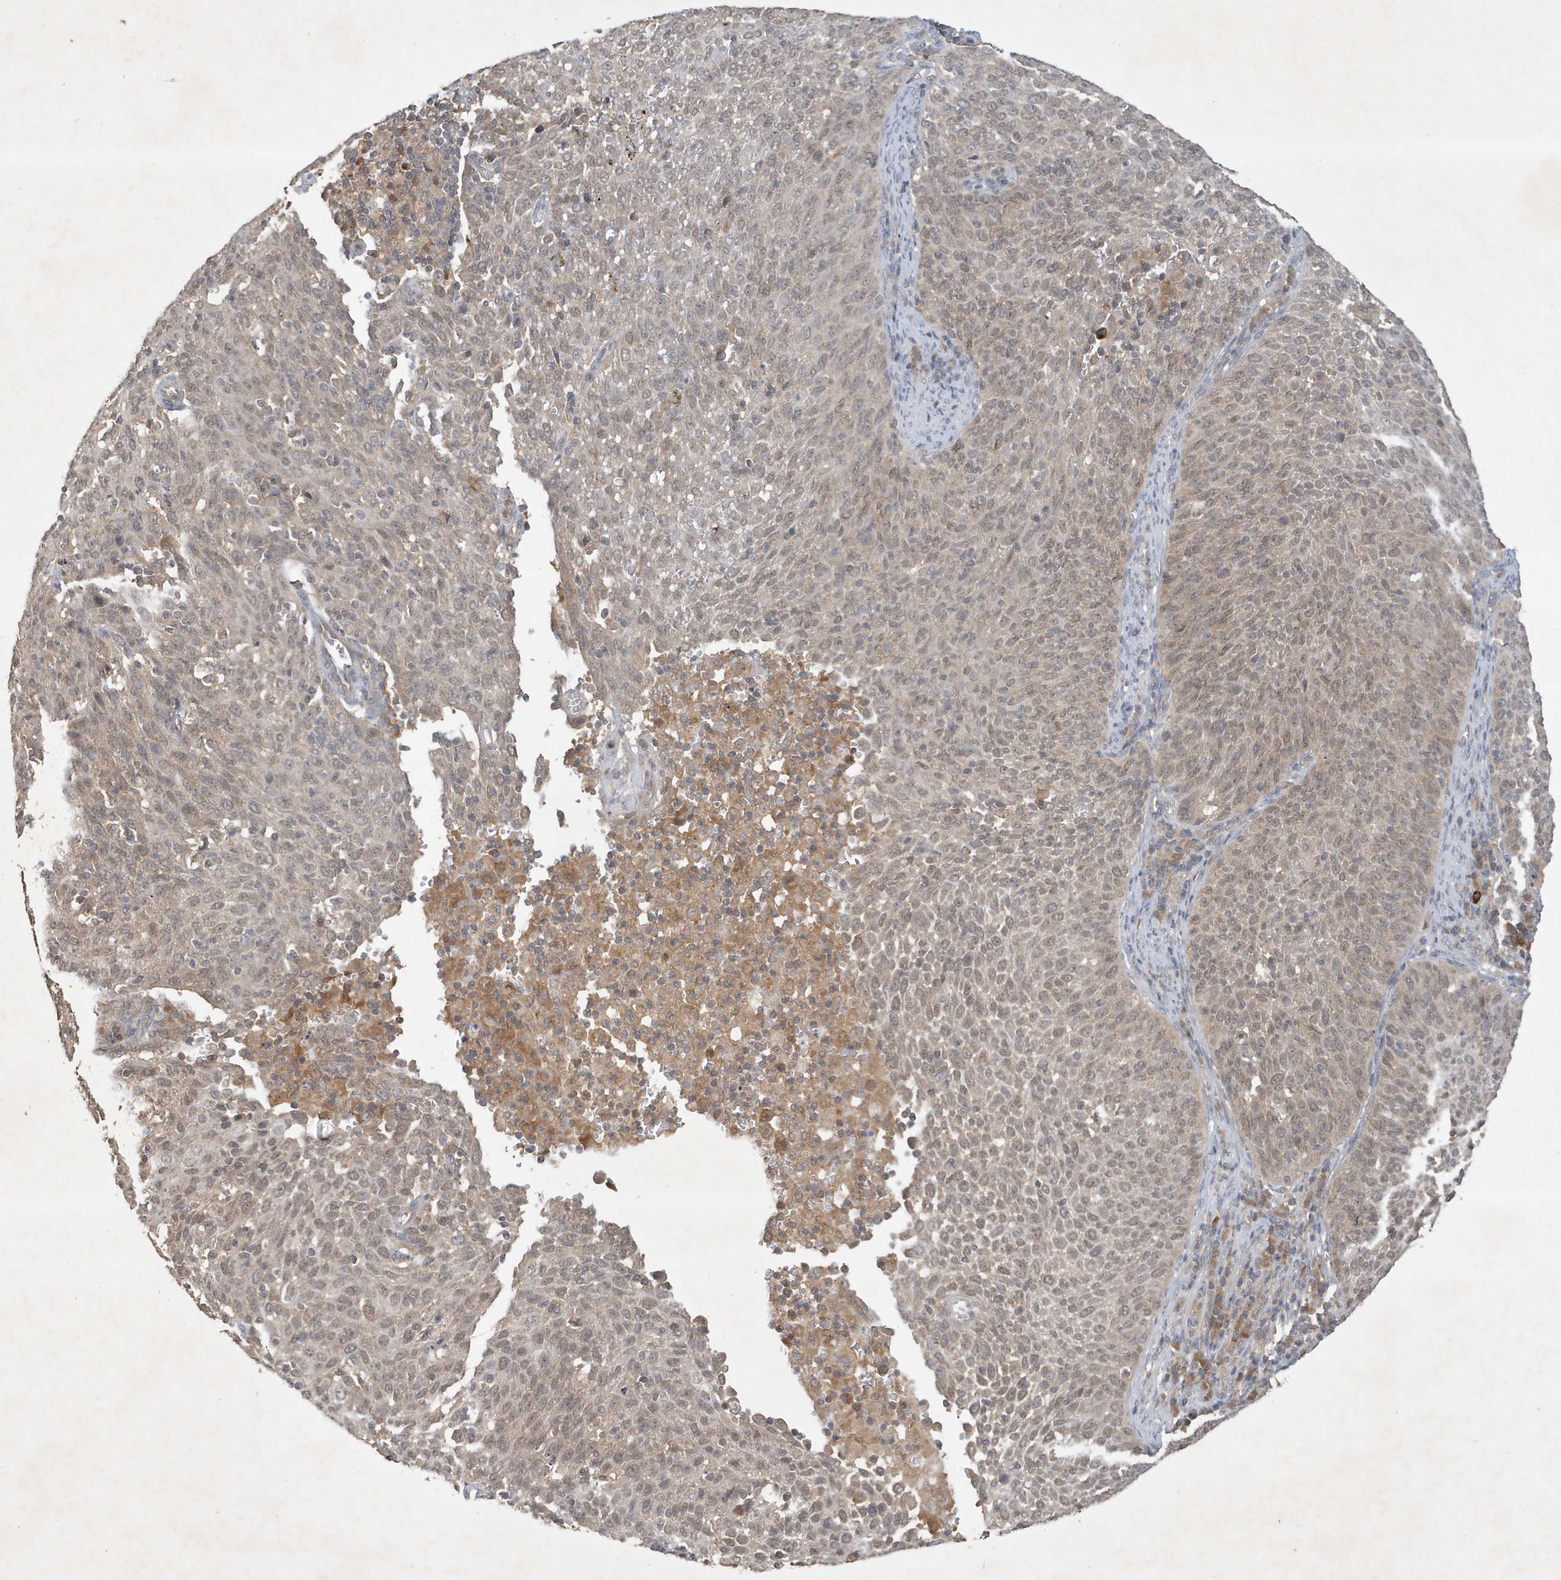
{"staining": {"intensity": "weak", "quantity": ">75%", "location": "cytoplasmic/membranous,nuclear"}, "tissue": "cervical cancer", "cell_type": "Tumor cells", "image_type": "cancer", "snomed": [{"axis": "morphology", "description": "Squamous cell carcinoma, NOS"}, {"axis": "topography", "description": "Cervix"}], "caption": "Brown immunohistochemical staining in human cervical cancer (squamous cell carcinoma) shows weak cytoplasmic/membranous and nuclear positivity in approximately >75% of tumor cells. (DAB = brown stain, brightfield microscopy at high magnification).", "gene": "ABCB9", "patient": {"sex": "female", "age": 38}}